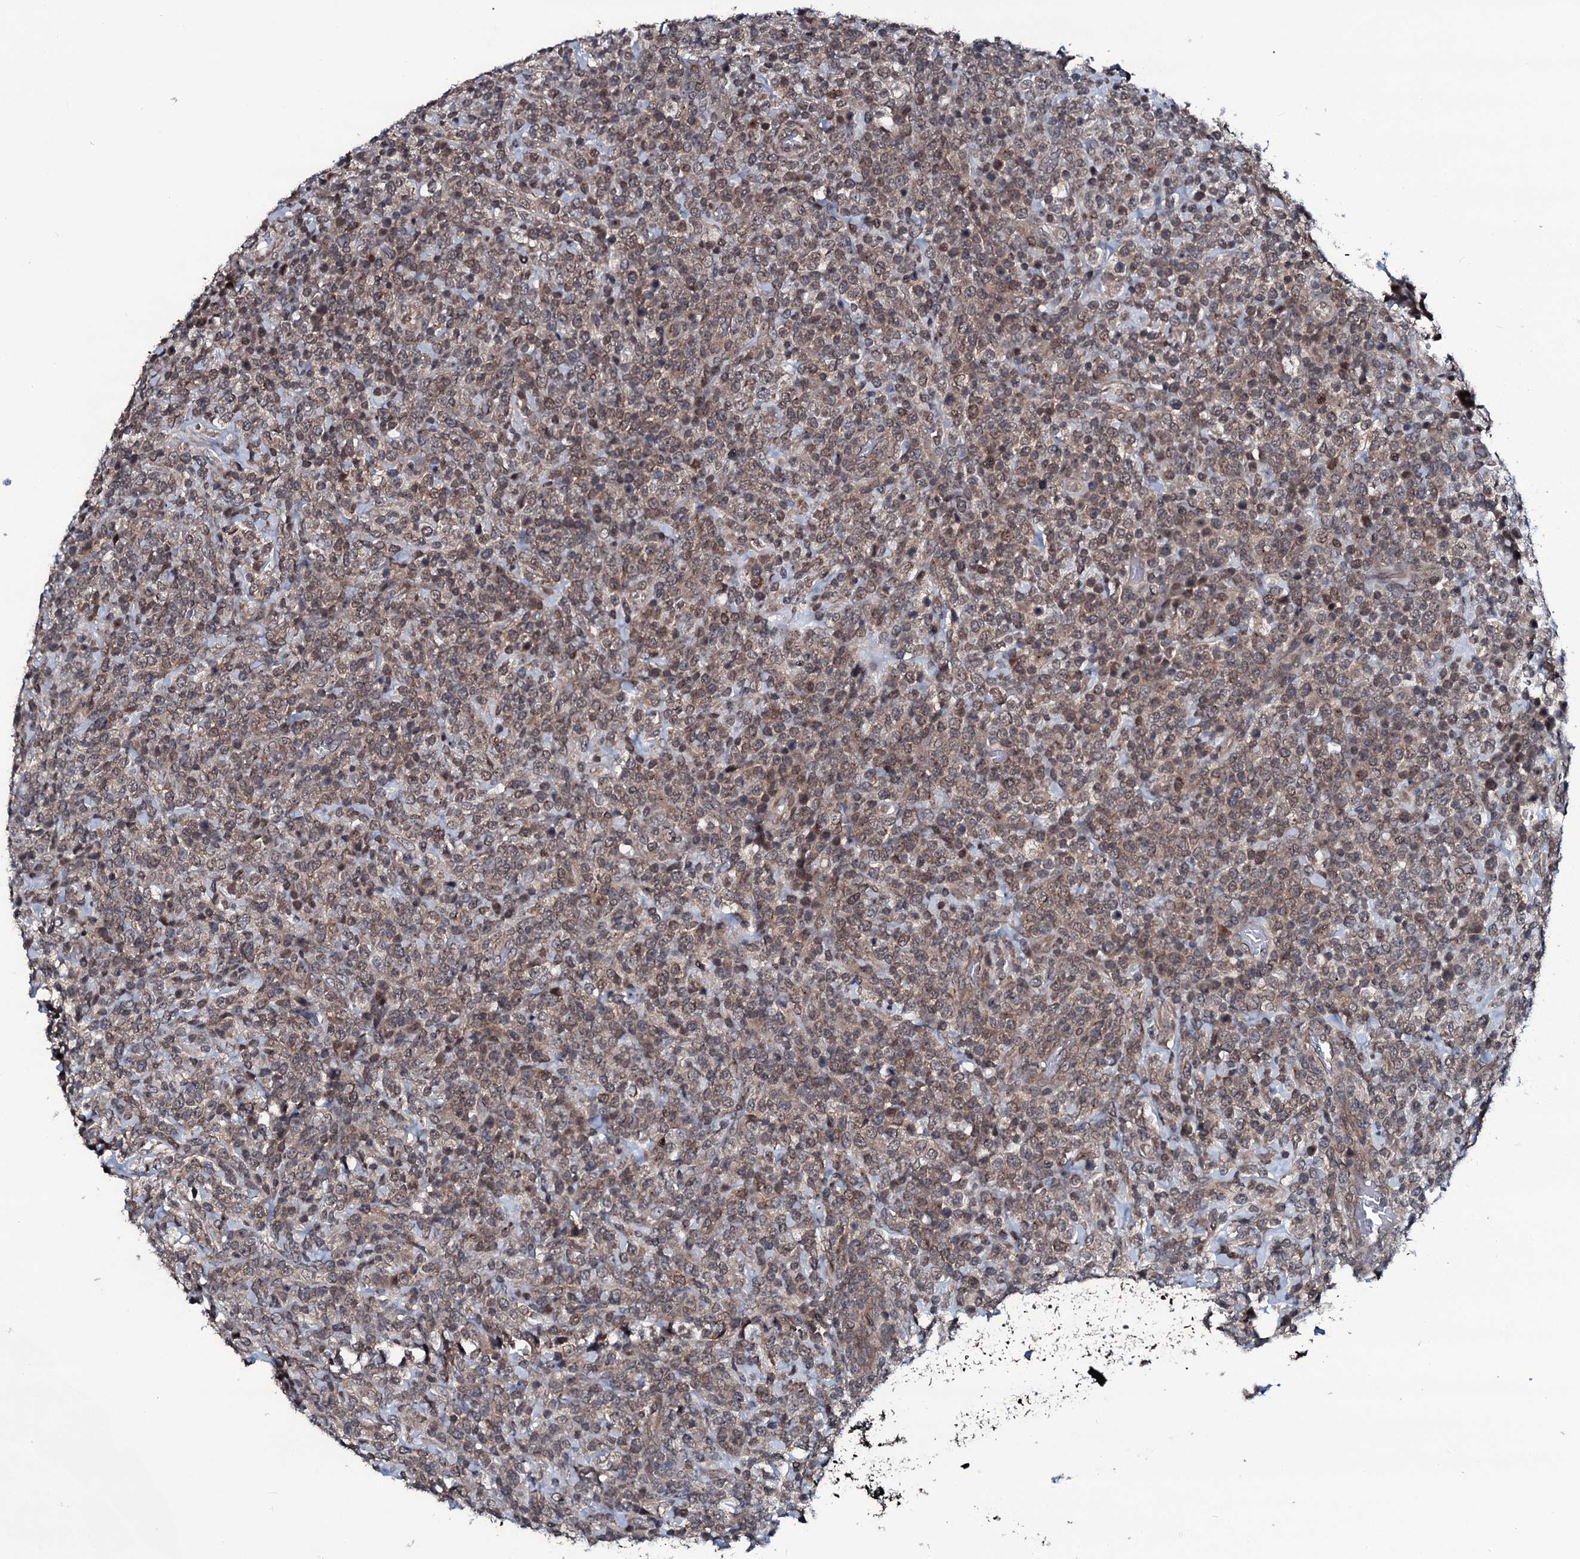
{"staining": {"intensity": "moderate", "quantity": ">75%", "location": "cytoplasmic/membranous,nuclear"}, "tissue": "lymphoma", "cell_type": "Tumor cells", "image_type": "cancer", "snomed": [{"axis": "morphology", "description": "Malignant lymphoma, non-Hodgkin's type, High grade"}, {"axis": "topography", "description": "Colon"}], "caption": "Human high-grade malignant lymphoma, non-Hodgkin's type stained for a protein (brown) reveals moderate cytoplasmic/membranous and nuclear positive expression in about >75% of tumor cells.", "gene": "OGFOD2", "patient": {"sex": "female", "age": 53}}